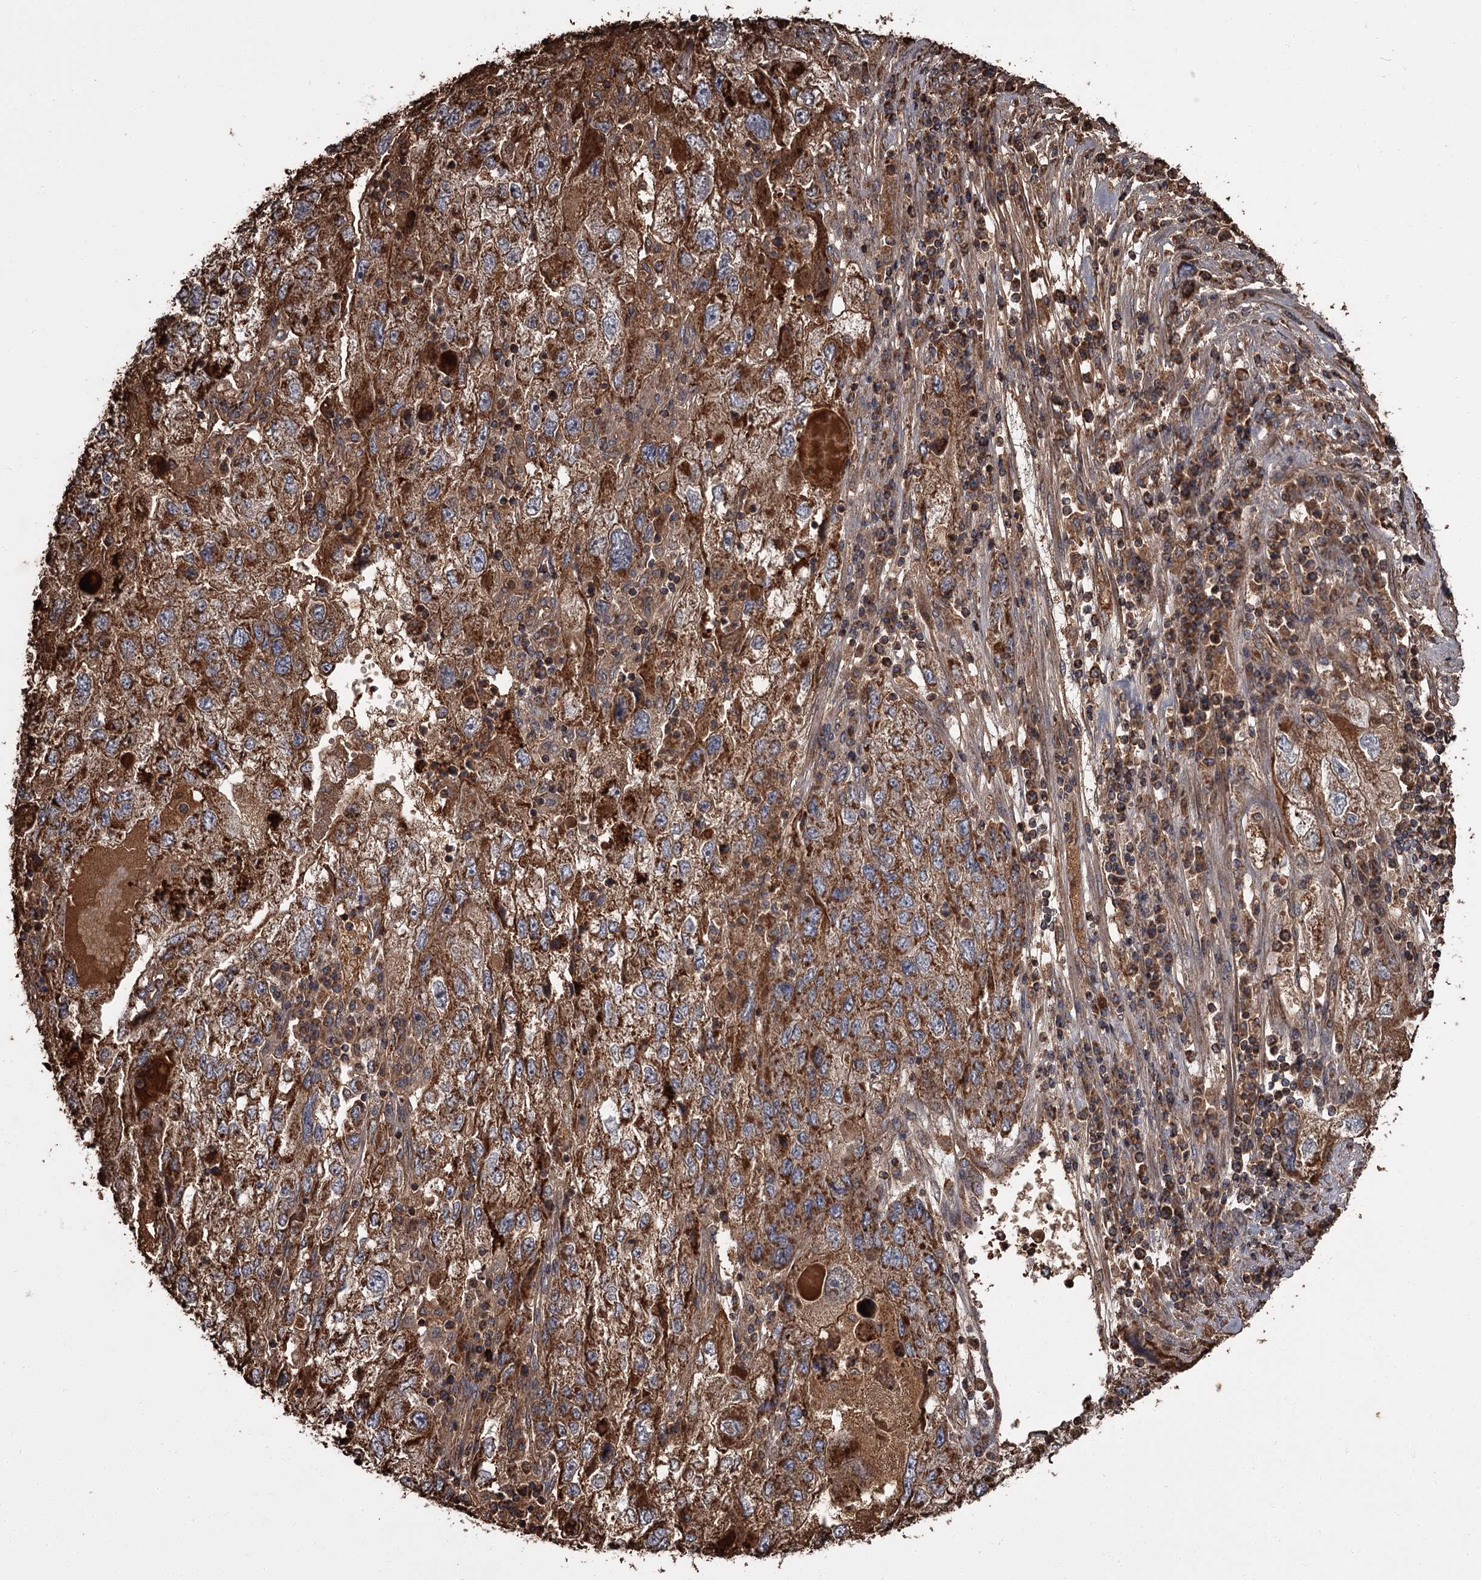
{"staining": {"intensity": "strong", "quantity": ">75%", "location": "cytoplasmic/membranous"}, "tissue": "endometrial cancer", "cell_type": "Tumor cells", "image_type": "cancer", "snomed": [{"axis": "morphology", "description": "Adenocarcinoma, NOS"}, {"axis": "topography", "description": "Endometrium"}], "caption": "A brown stain labels strong cytoplasmic/membranous positivity of a protein in endometrial cancer (adenocarcinoma) tumor cells. (DAB IHC, brown staining for protein, blue staining for nuclei).", "gene": "THAP9", "patient": {"sex": "female", "age": 49}}